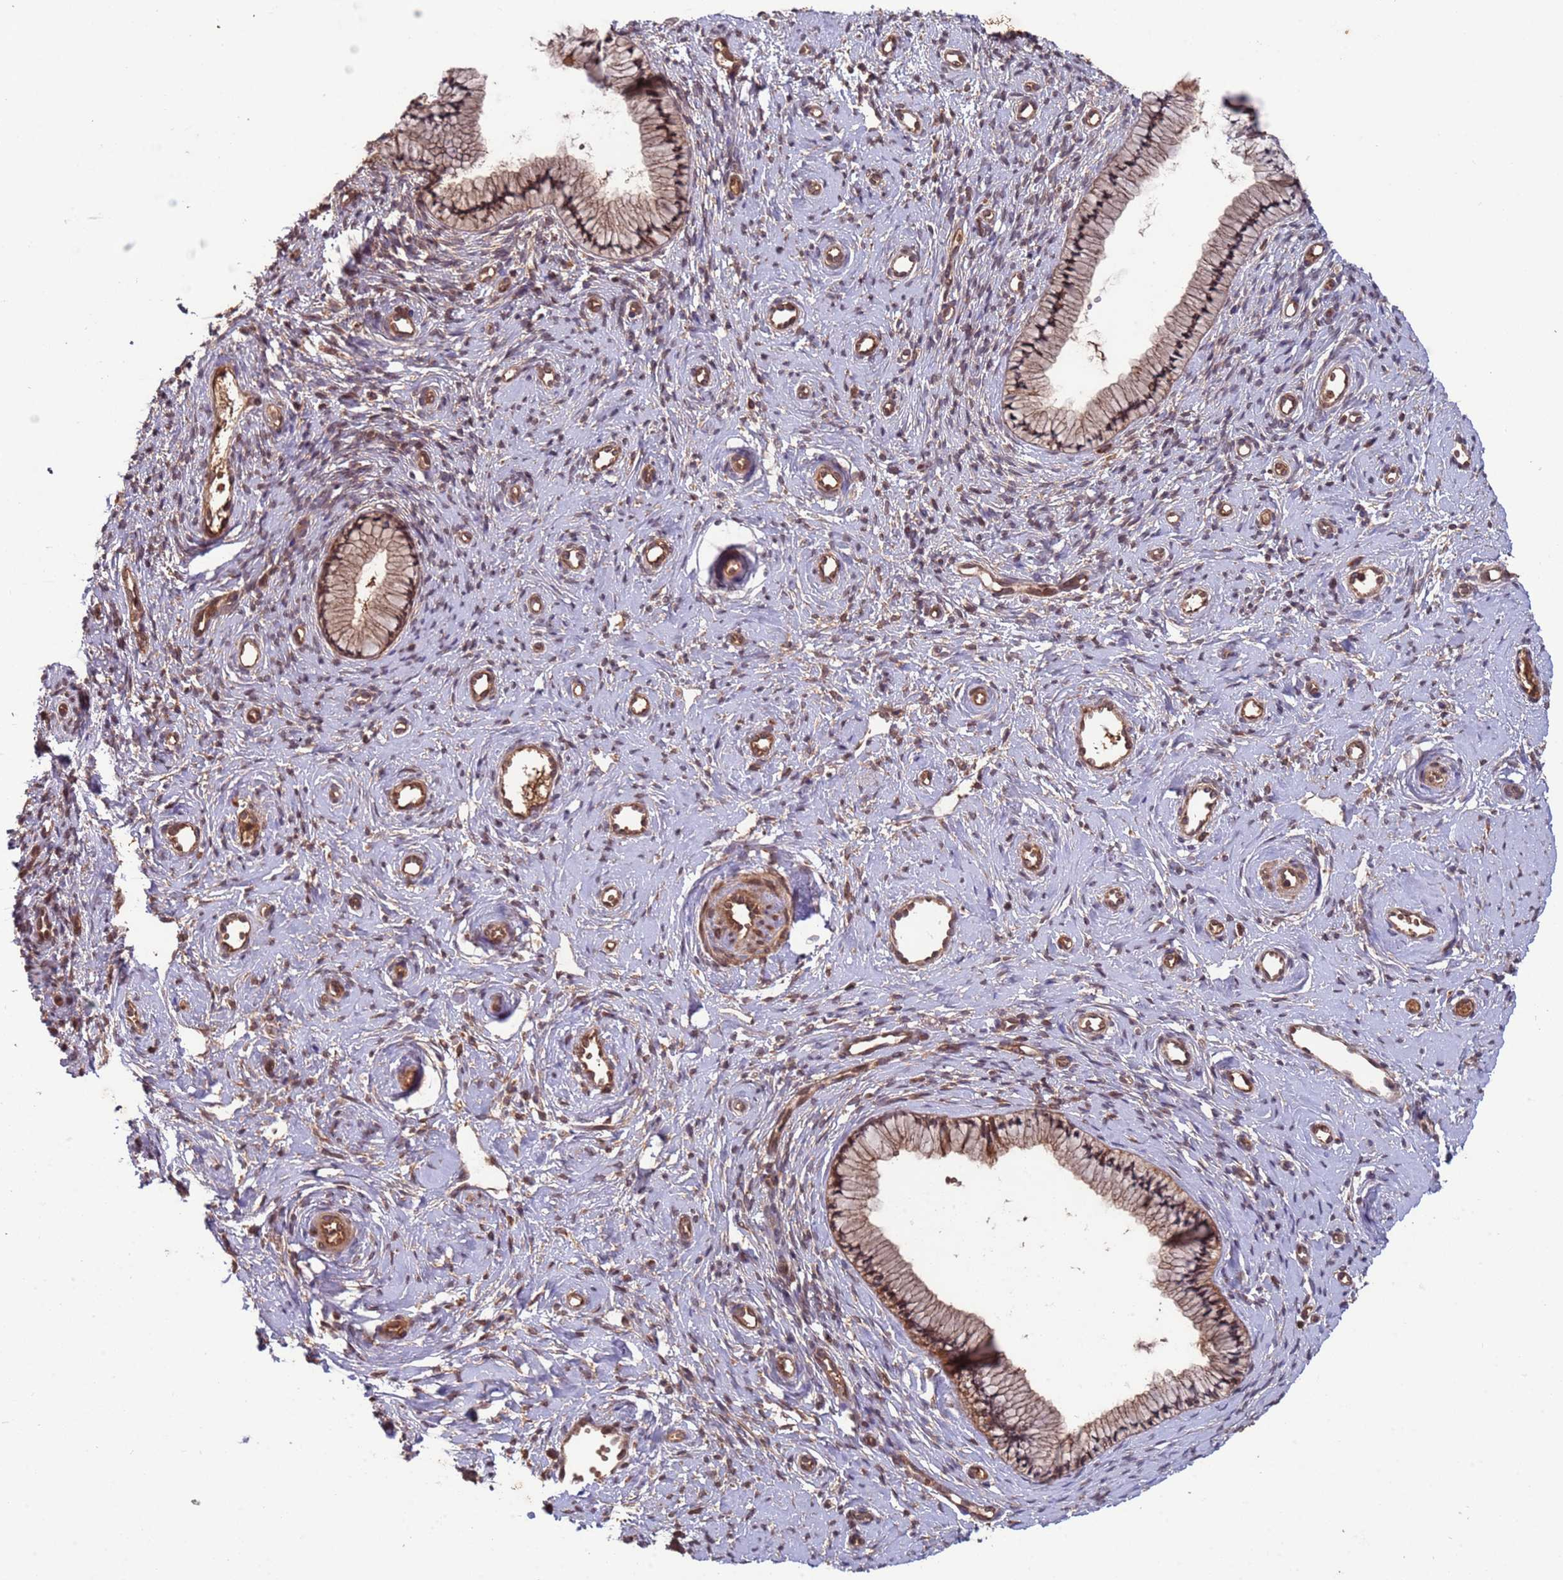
{"staining": {"intensity": "moderate", "quantity": ">75%", "location": "cytoplasmic/membranous,nuclear"}, "tissue": "cervix", "cell_type": "Glandular cells", "image_type": "normal", "snomed": [{"axis": "morphology", "description": "Normal tissue, NOS"}, {"axis": "topography", "description": "Cervix"}], "caption": "Protein expression analysis of benign cervix shows moderate cytoplasmic/membranous,nuclear expression in about >75% of glandular cells.", "gene": "ERI1", "patient": {"sex": "female", "age": 57}}